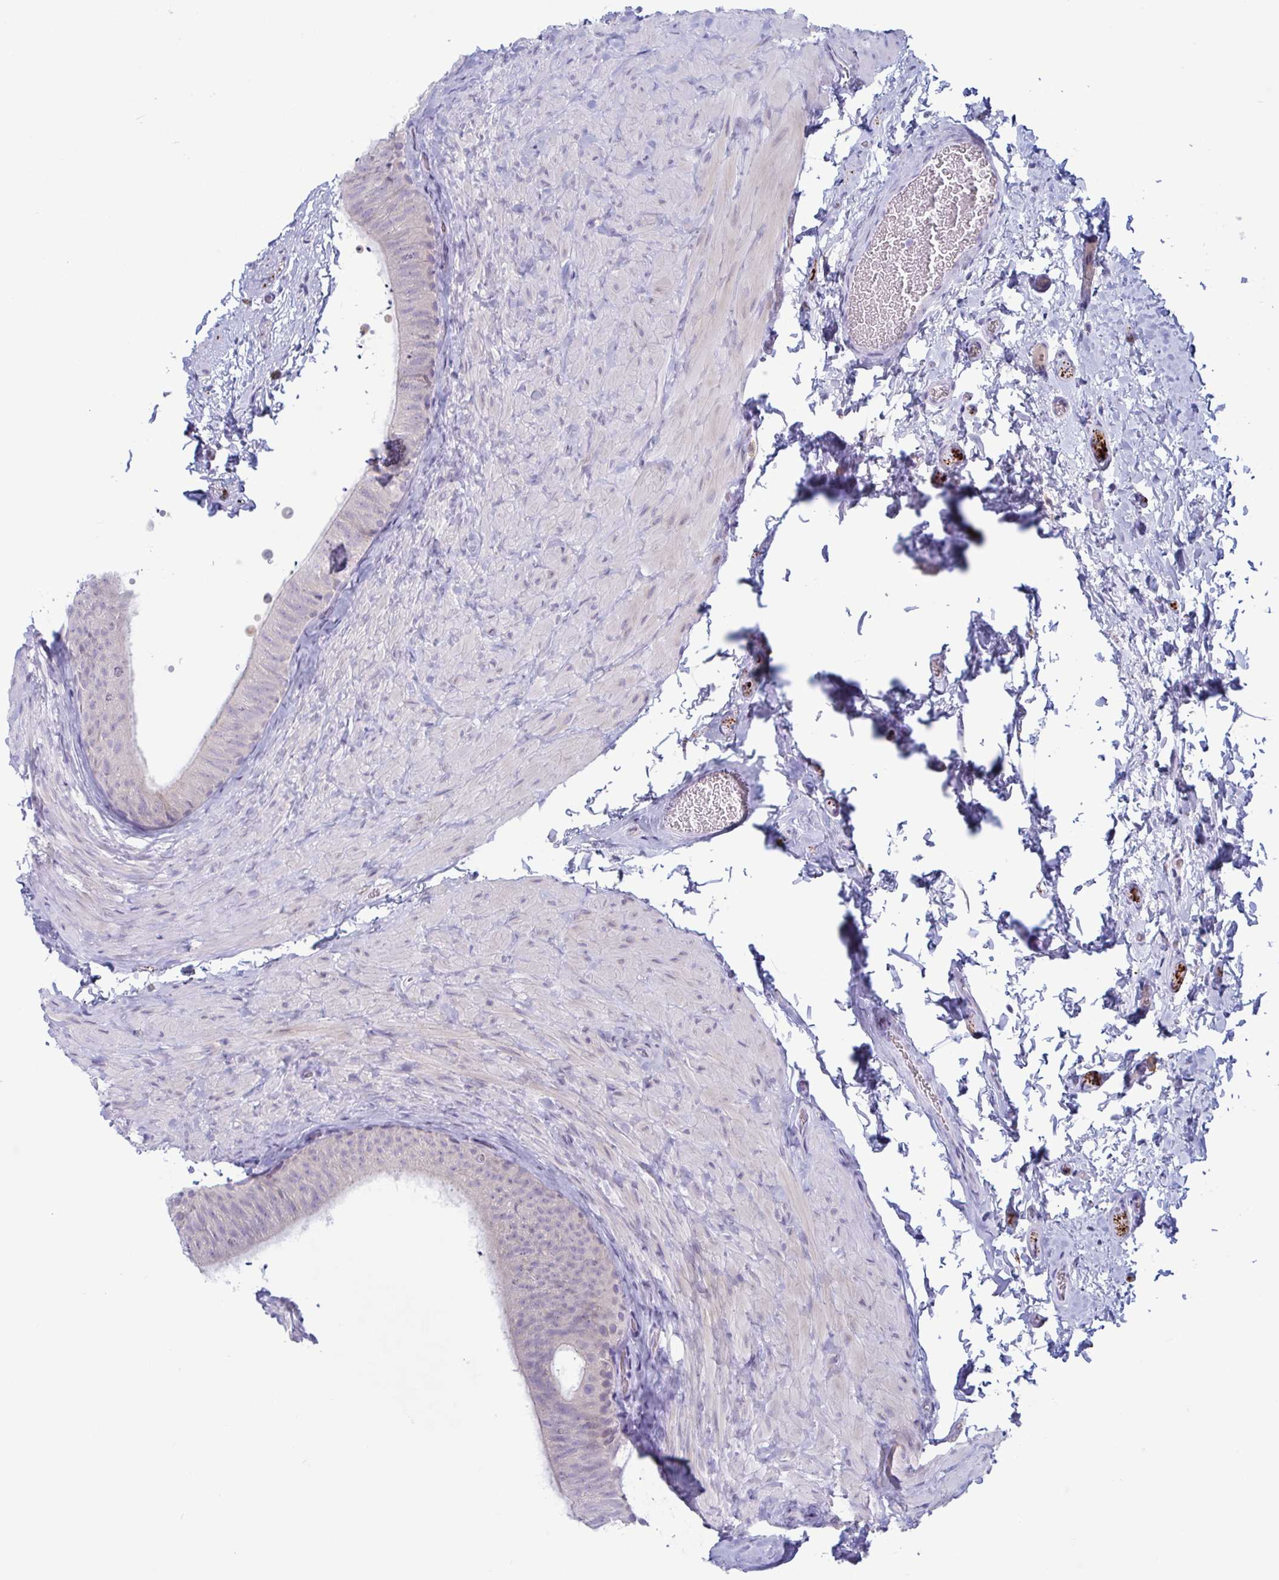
{"staining": {"intensity": "negative", "quantity": "none", "location": "none"}, "tissue": "epididymis", "cell_type": "Glandular cells", "image_type": "normal", "snomed": [{"axis": "morphology", "description": "Normal tissue, NOS"}, {"axis": "topography", "description": "Epididymis, spermatic cord, NOS"}, {"axis": "topography", "description": "Epididymis"}], "caption": "Glandular cells show no significant positivity in normal epididymis. The staining is performed using DAB (3,3'-diaminobenzidine) brown chromogen with nuclei counter-stained in using hematoxylin.", "gene": "NAA30", "patient": {"sex": "male", "age": 31}}